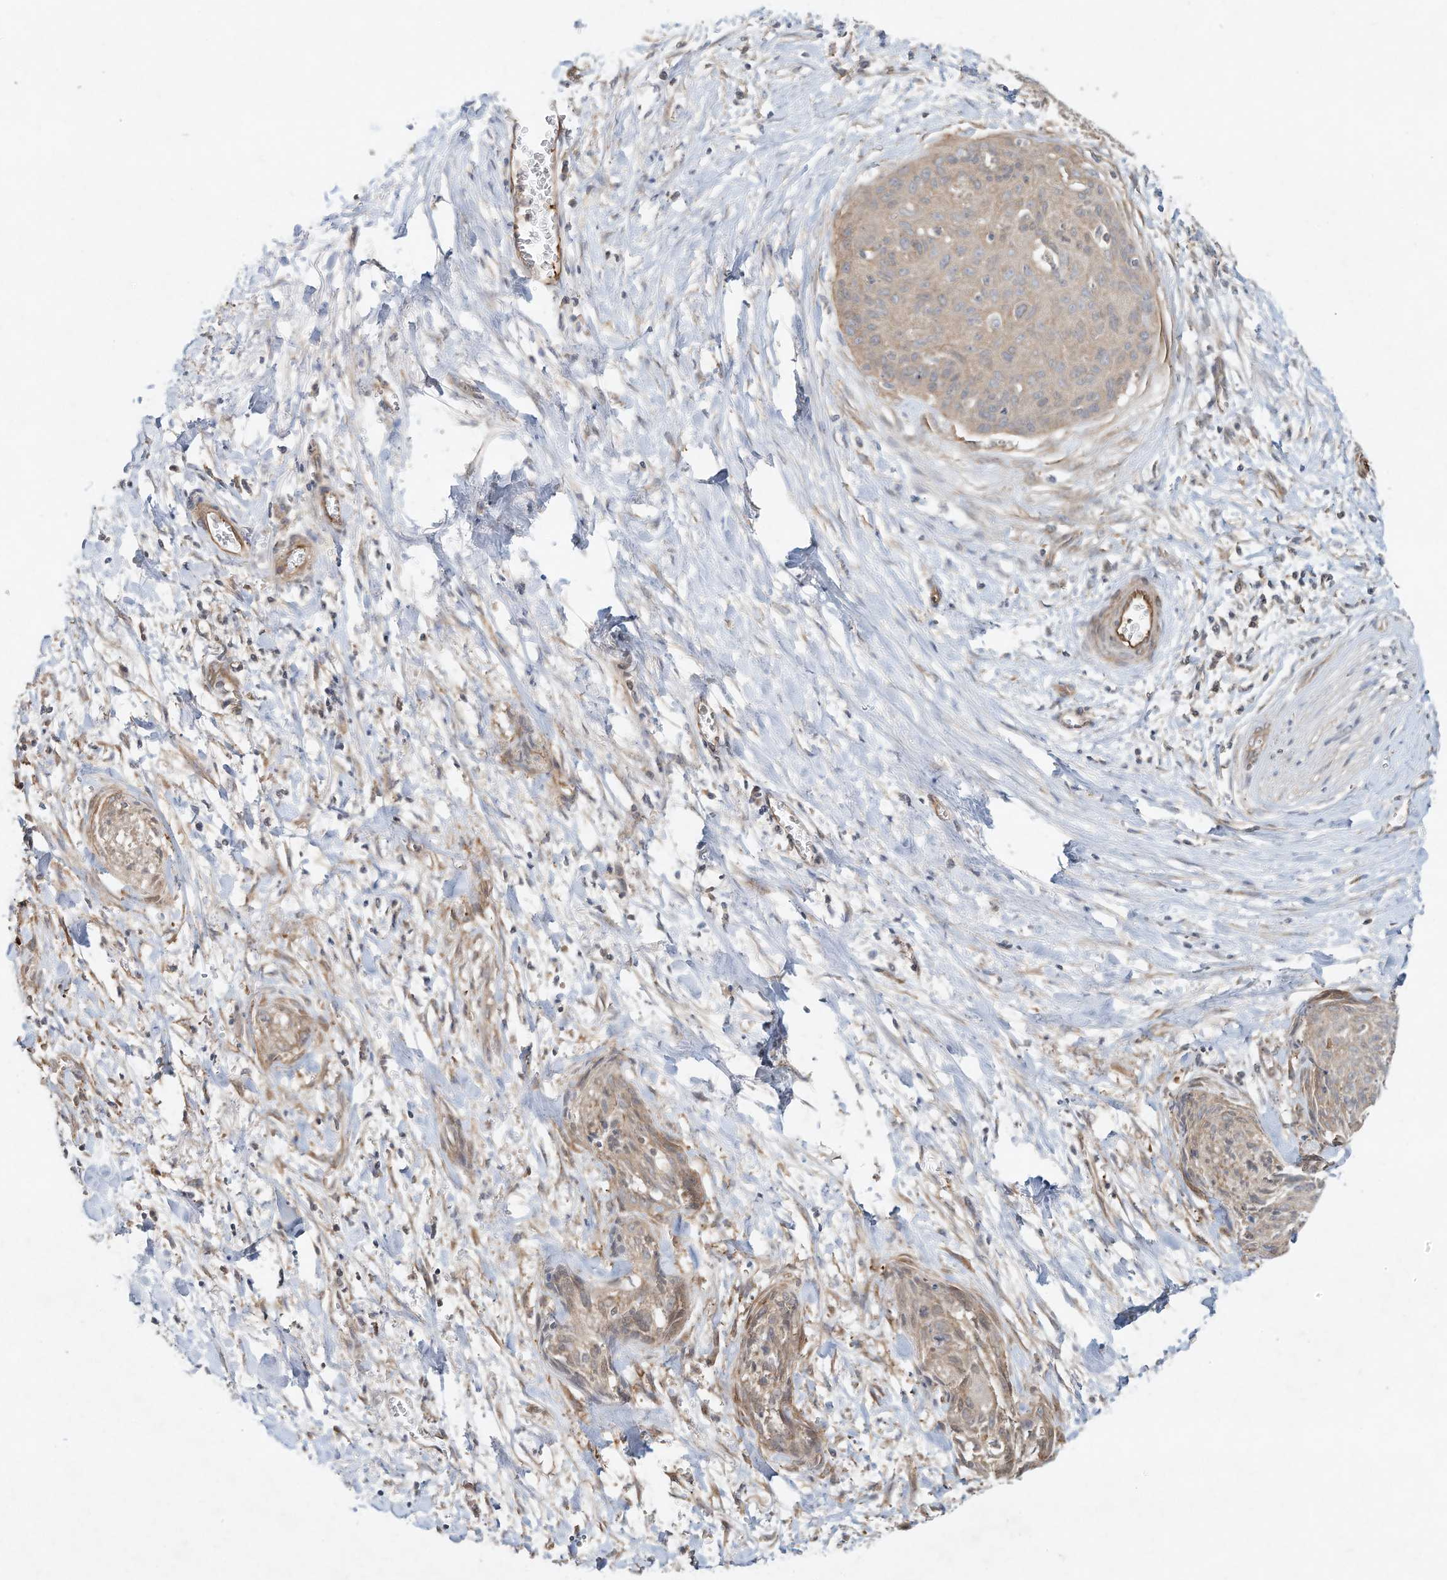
{"staining": {"intensity": "moderate", "quantity": ">75%", "location": "cytoplasmic/membranous"}, "tissue": "cervical cancer", "cell_type": "Tumor cells", "image_type": "cancer", "snomed": [{"axis": "morphology", "description": "Squamous cell carcinoma, NOS"}, {"axis": "topography", "description": "Cervix"}], "caption": "A photomicrograph of human cervical cancer stained for a protein exhibits moderate cytoplasmic/membranous brown staining in tumor cells.", "gene": "HTR5A", "patient": {"sex": "female", "age": 55}}